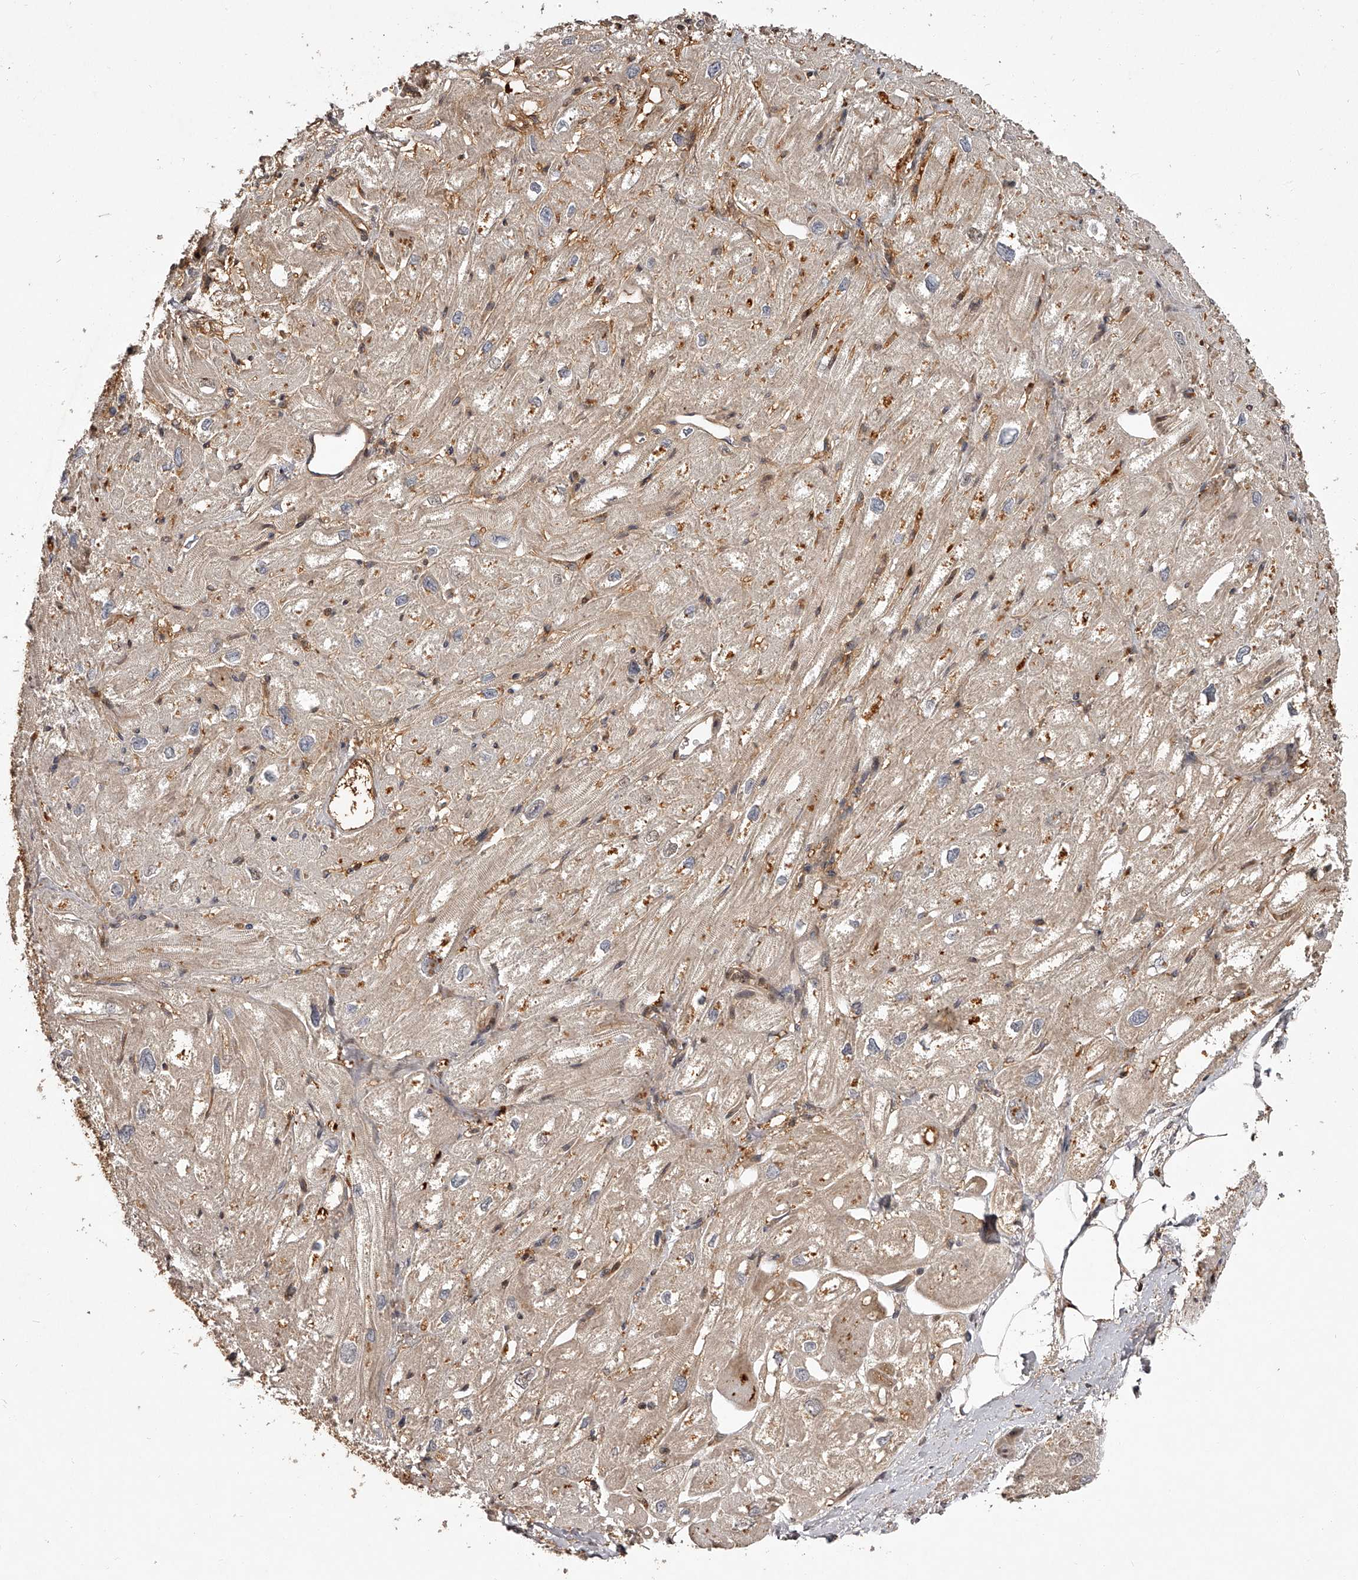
{"staining": {"intensity": "moderate", "quantity": "25%-75%", "location": "cytoplasmic/membranous"}, "tissue": "heart muscle", "cell_type": "Cardiomyocytes", "image_type": "normal", "snomed": [{"axis": "morphology", "description": "Normal tissue, NOS"}, {"axis": "topography", "description": "Heart"}], "caption": "Normal heart muscle demonstrates moderate cytoplasmic/membranous staining in approximately 25%-75% of cardiomyocytes (IHC, brightfield microscopy, high magnification)..", "gene": "CRYZL1", "patient": {"sex": "male", "age": 50}}